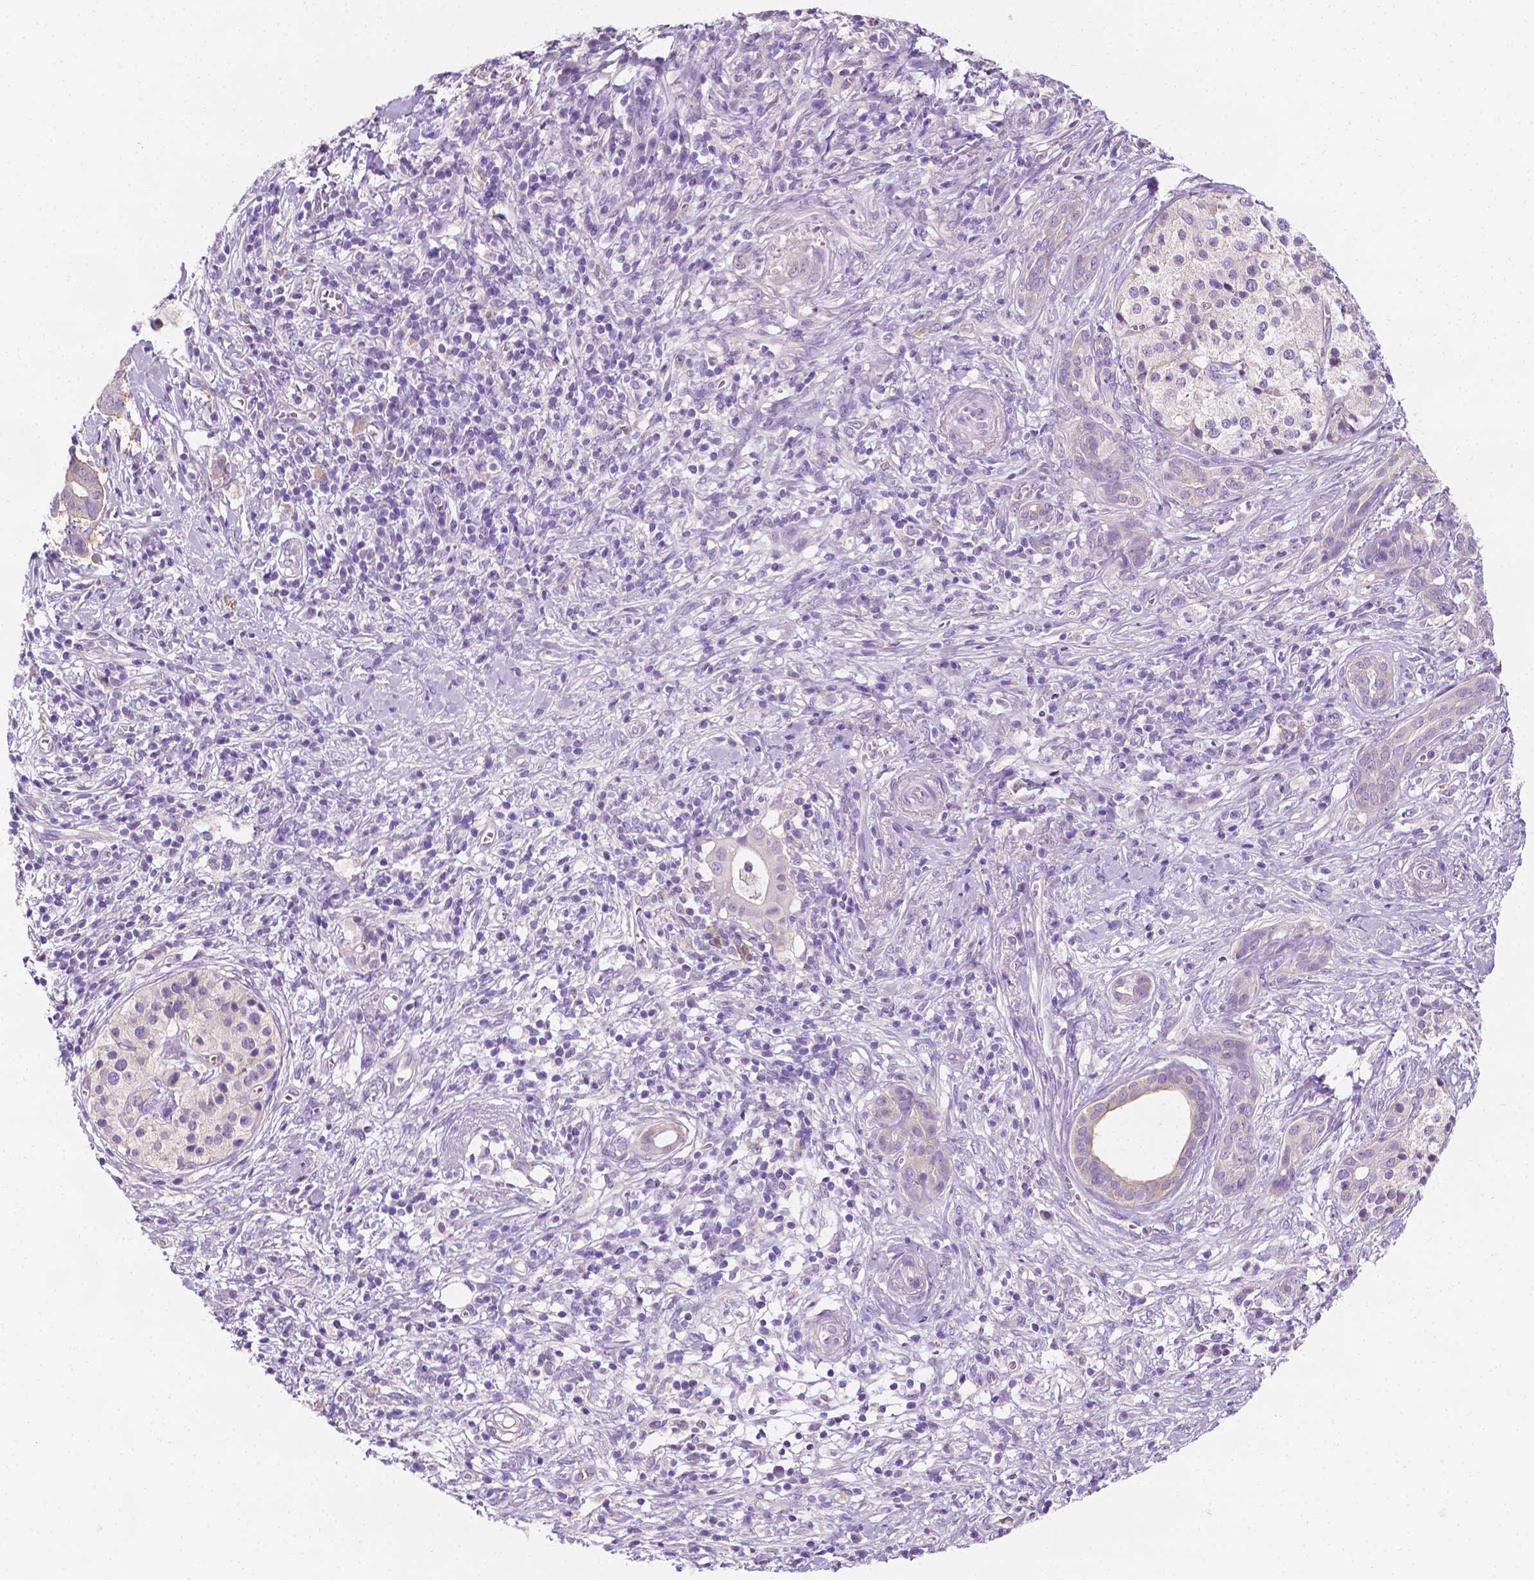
{"staining": {"intensity": "weak", "quantity": "25%-75%", "location": "cytoplasmic/membranous"}, "tissue": "pancreatic cancer", "cell_type": "Tumor cells", "image_type": "cancer", "snomed": [{"axis": "morphology", "description": "Adenocarcinoma, NOS"}, {"axis": "topography", "description": "Pancreas"}], "caption": "Protein expression analysis of human adenocarcinoma (pancreatic) reveals weak cytoplasmic/membranous positivity in approximately 25%-75% of tumor cells.", "gene": "FASN", "patient": {"sex": "male", "age": 61}}